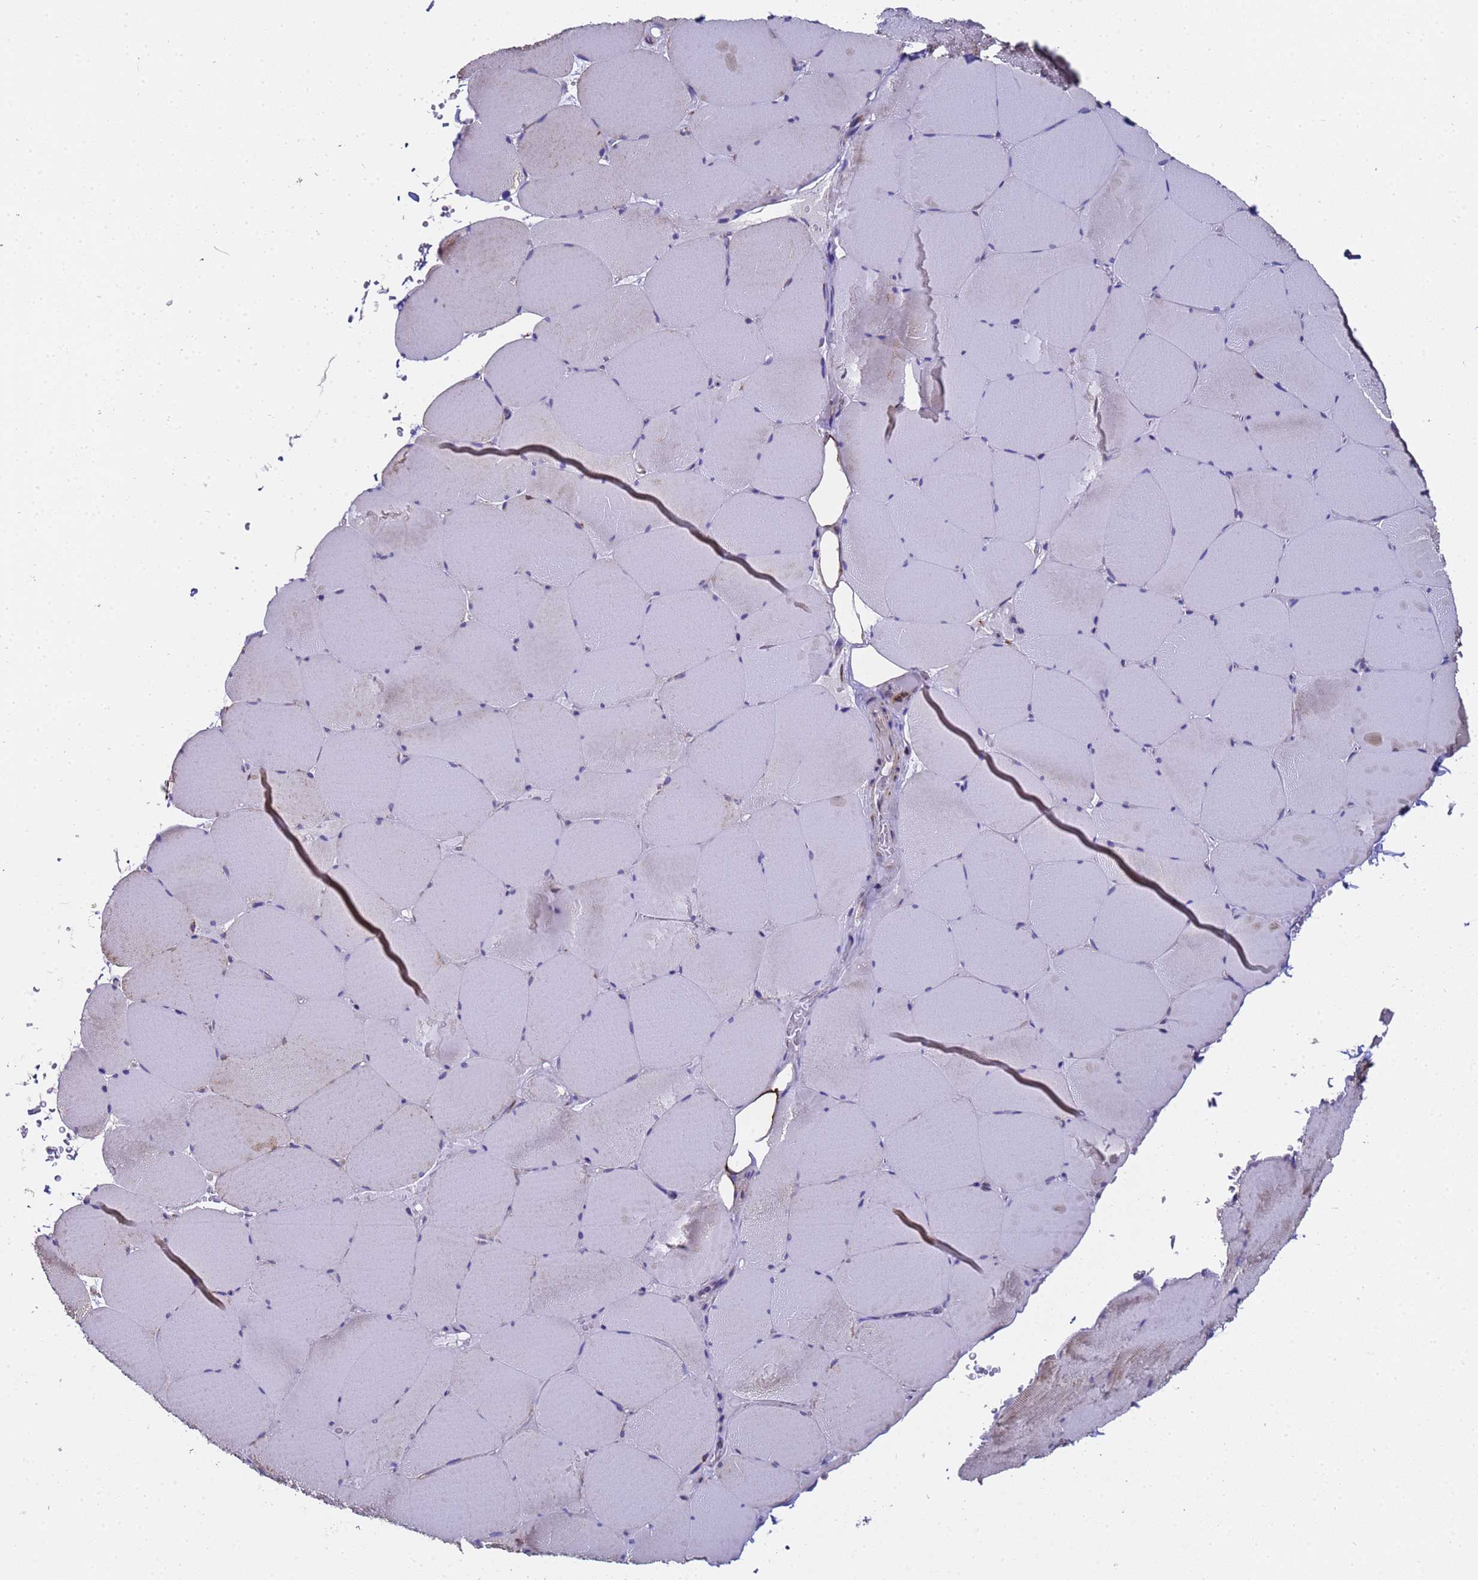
{"staining": {"intensity": "moderate", "quantity": "25%-75%", "location": "cytoplasmic/membranous"}, "tissue": "skeletal muscle", "cell_type": "Myocytes", "image_type": "normal", "snomed": [{"axis": "morphology", "description": "Normal tissue, NOS"}, {"axis": "topography", "description": "Skeletal muscle"}, {"axis": "topography", "description": "Head-Neck"}], "caption": "A brown stain labels moderate cytoplasmic/membranous positivity of a protein in myocytes of unremarkable skeletal muscle. (Stains: DAB in brown, nuclei in blue, Microscopy: brightfield microscopy at high magnification).", "gene": "MRPS12", "patient": {"sex": "male", "age": 66}}